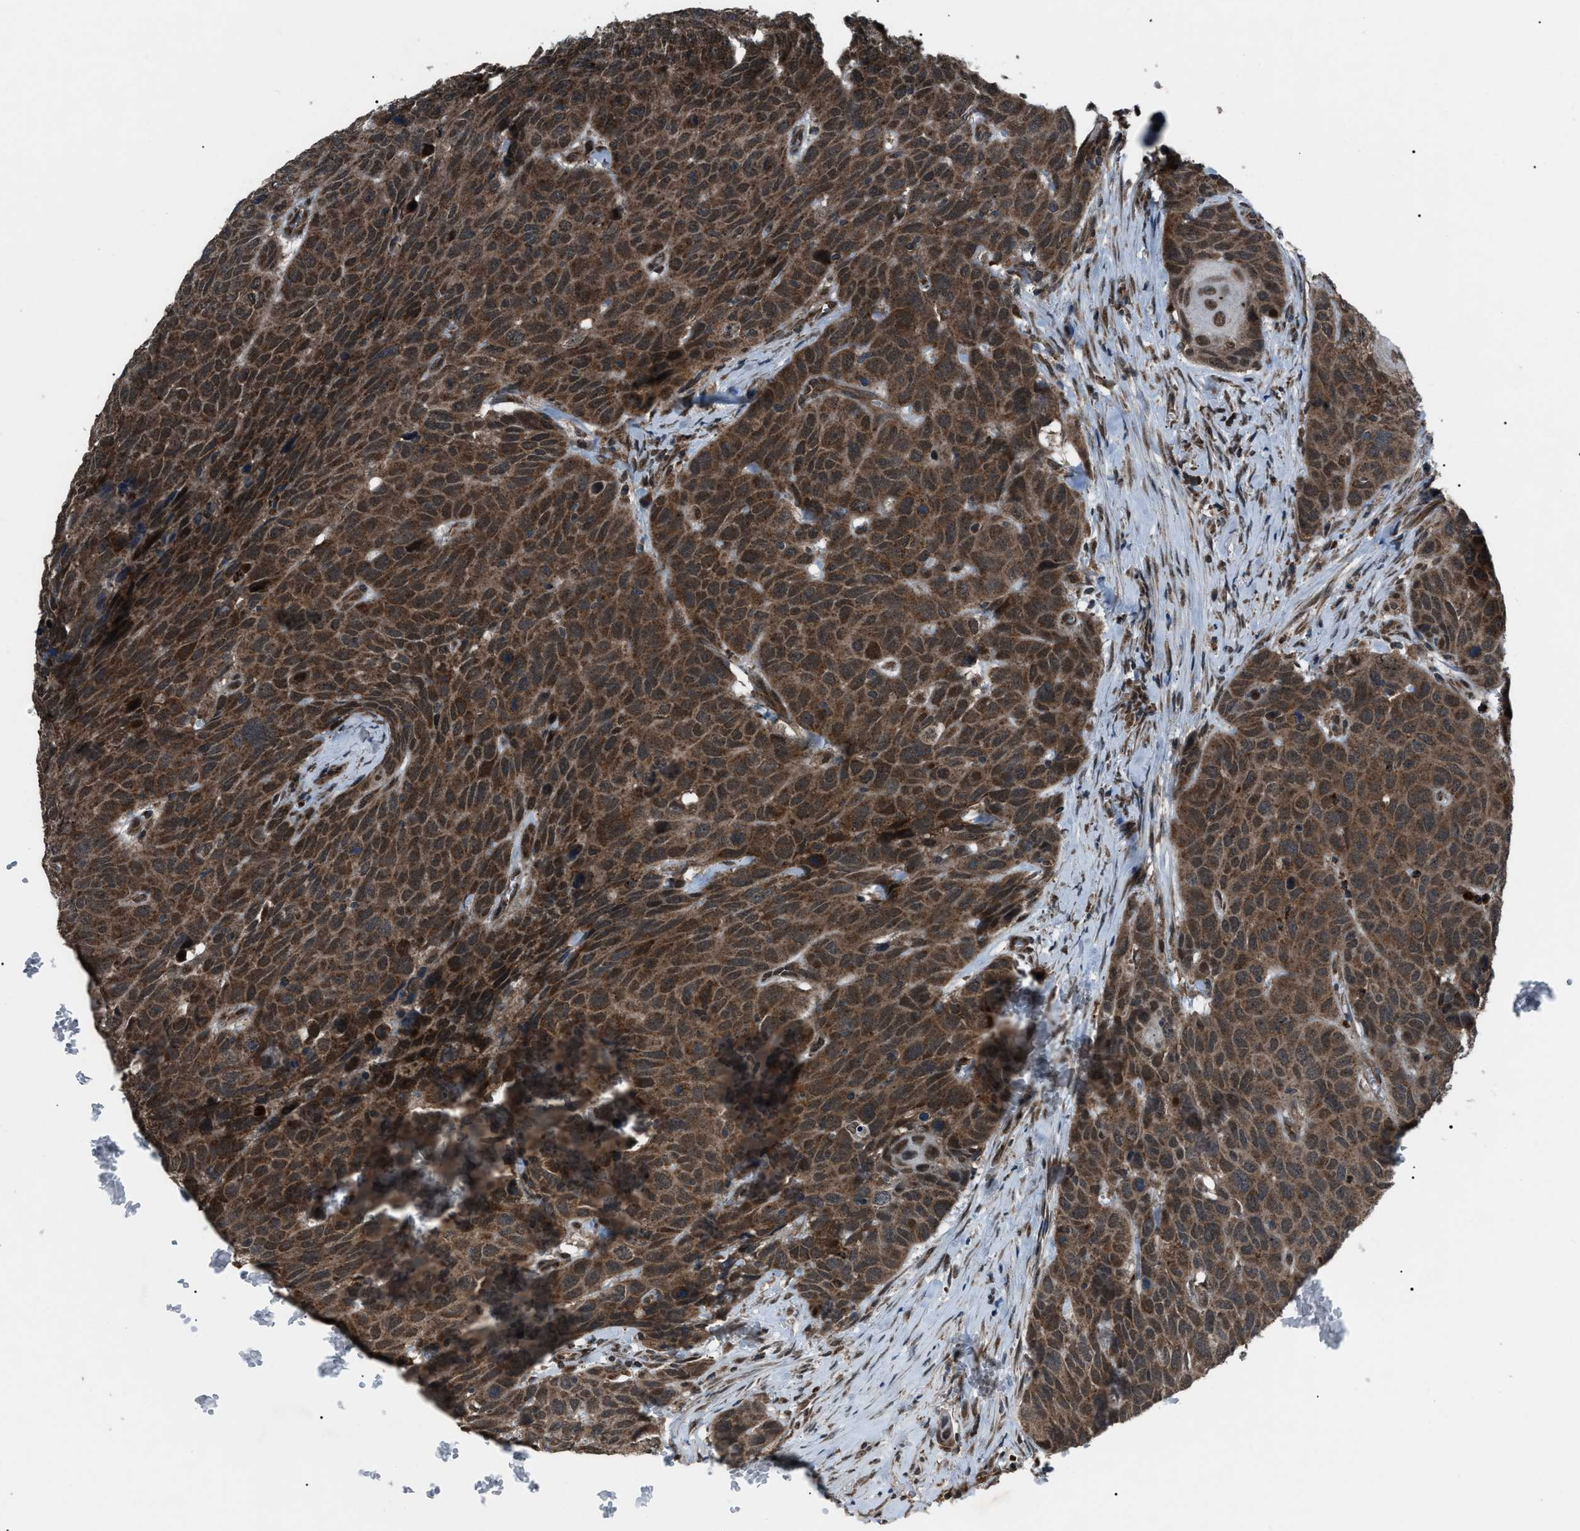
{"staining": {"intensity": "strong", "quantity": ">75%", "location": "cytoplasmic/membranous"}, "tissue": "head and neck cancer", "cell_type": "Tumor cells", "image_type": "cancer", "snomed": [{"axis": "morphology", "description": "Squamous cell carcinoma, NOS"}, {"axis": "topography", "description": "Head-Neck"}], "caption": "This is a histology image of immunohistochemistry (IHC) staining of head and neck cancer (squamous cell carcinoma), which shows strong expression in the cytoplasmic/membranous of tumor cells.", "gene": "ZFAND2A", "patient": {"sex": "male", "age": 66}}